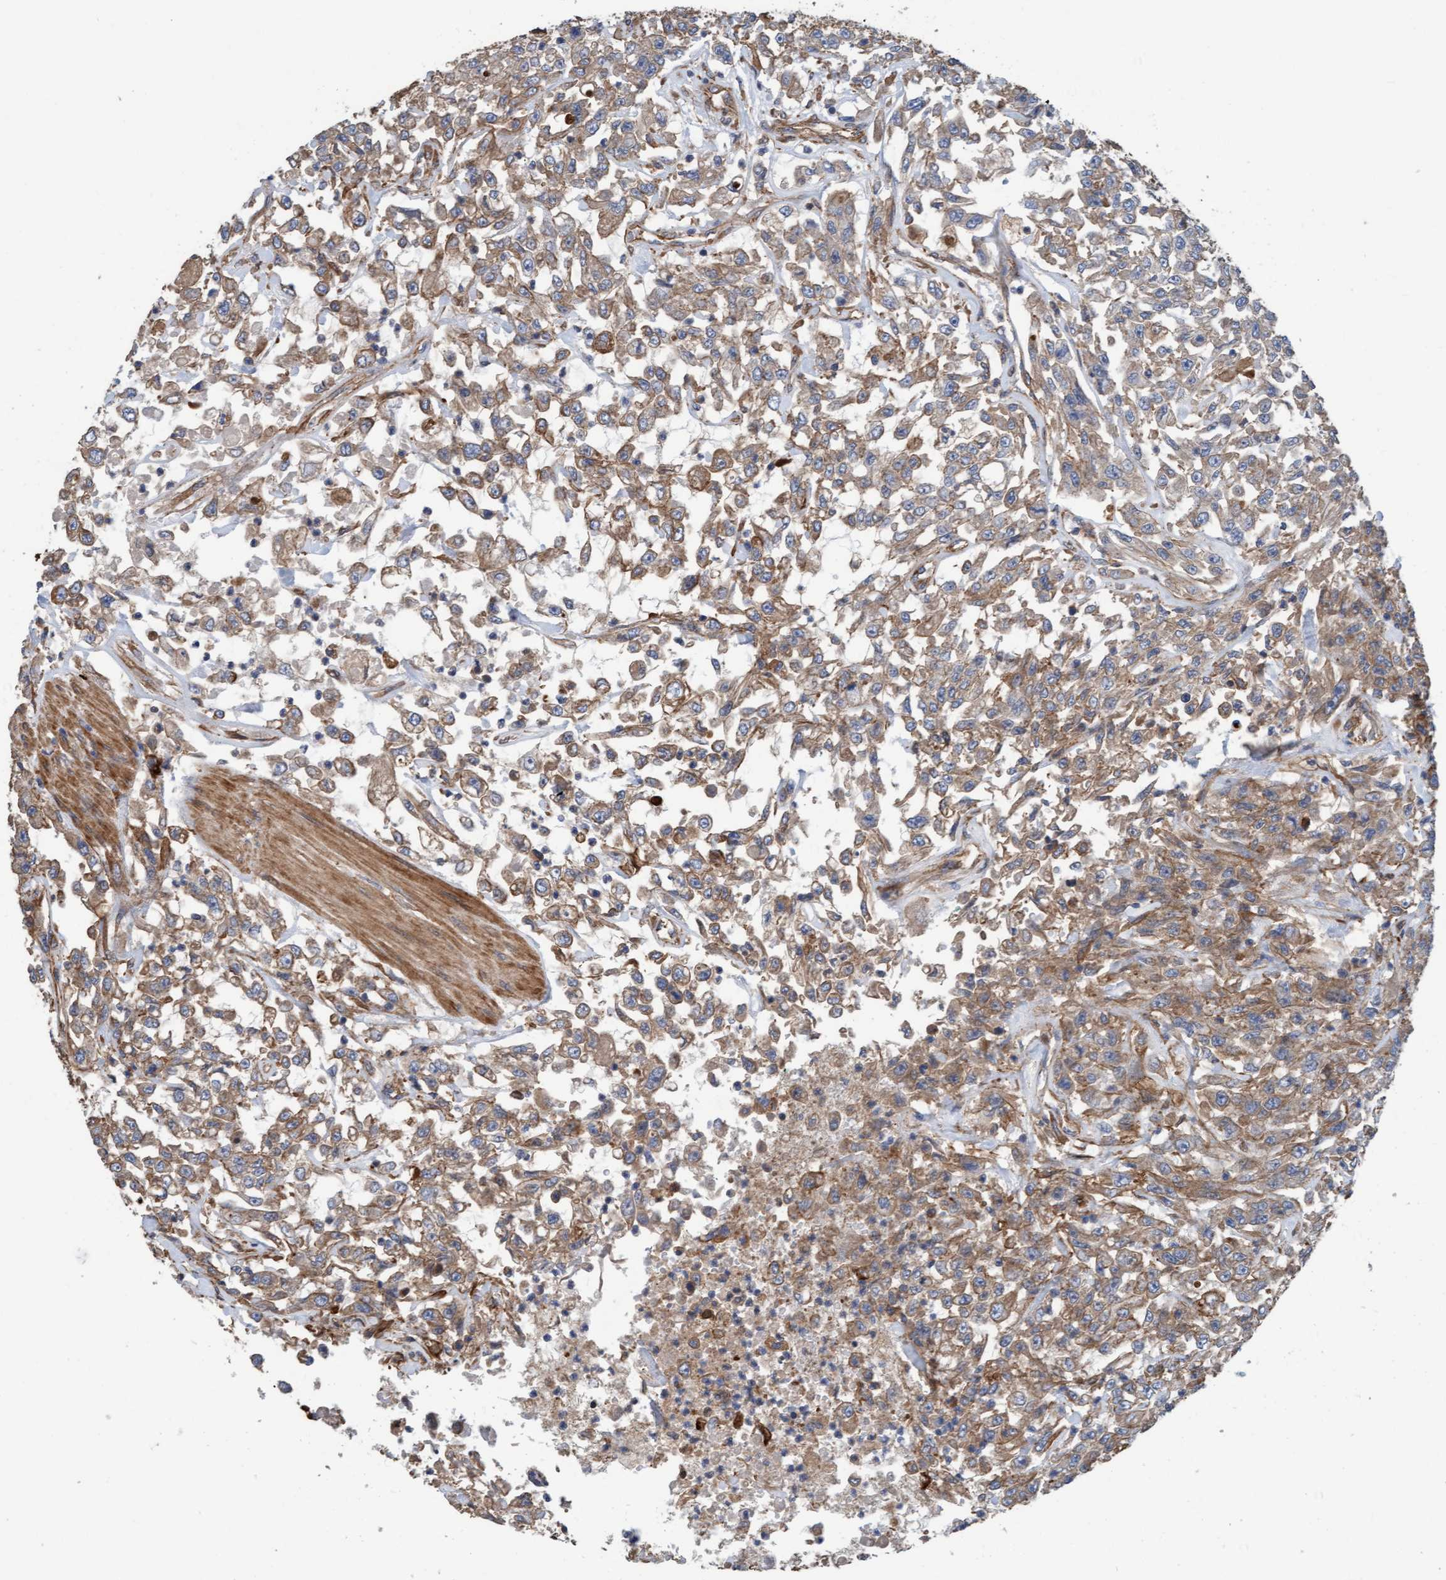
{"staining": {"intensity": "moderate", "quantity": ">75%", "location": "cytoplasmic/membranous"}, "tissue": "urothelial cancer", "cell_type": "Tumor cells", "image_type": "cancer", "snomed": [{"axis": "morphology", "description": "Urothelial carcinoma, High grade"}, {"axis": "topography", "description": "Urinary bladder"}], "caption": "Immunohistochemistry (IHC) photomicrograph of neoplastic tissue: urothelial cancer stained using immunohistochemistry reveals medium levels of moderate protein expression localized specifically in the cytoplasmic/membranous of tumor cells, appearing as a cytoplasmic/membranous brown color.", "gene": "STXBP4", "patient": {"sex": "male", "age": 46}}